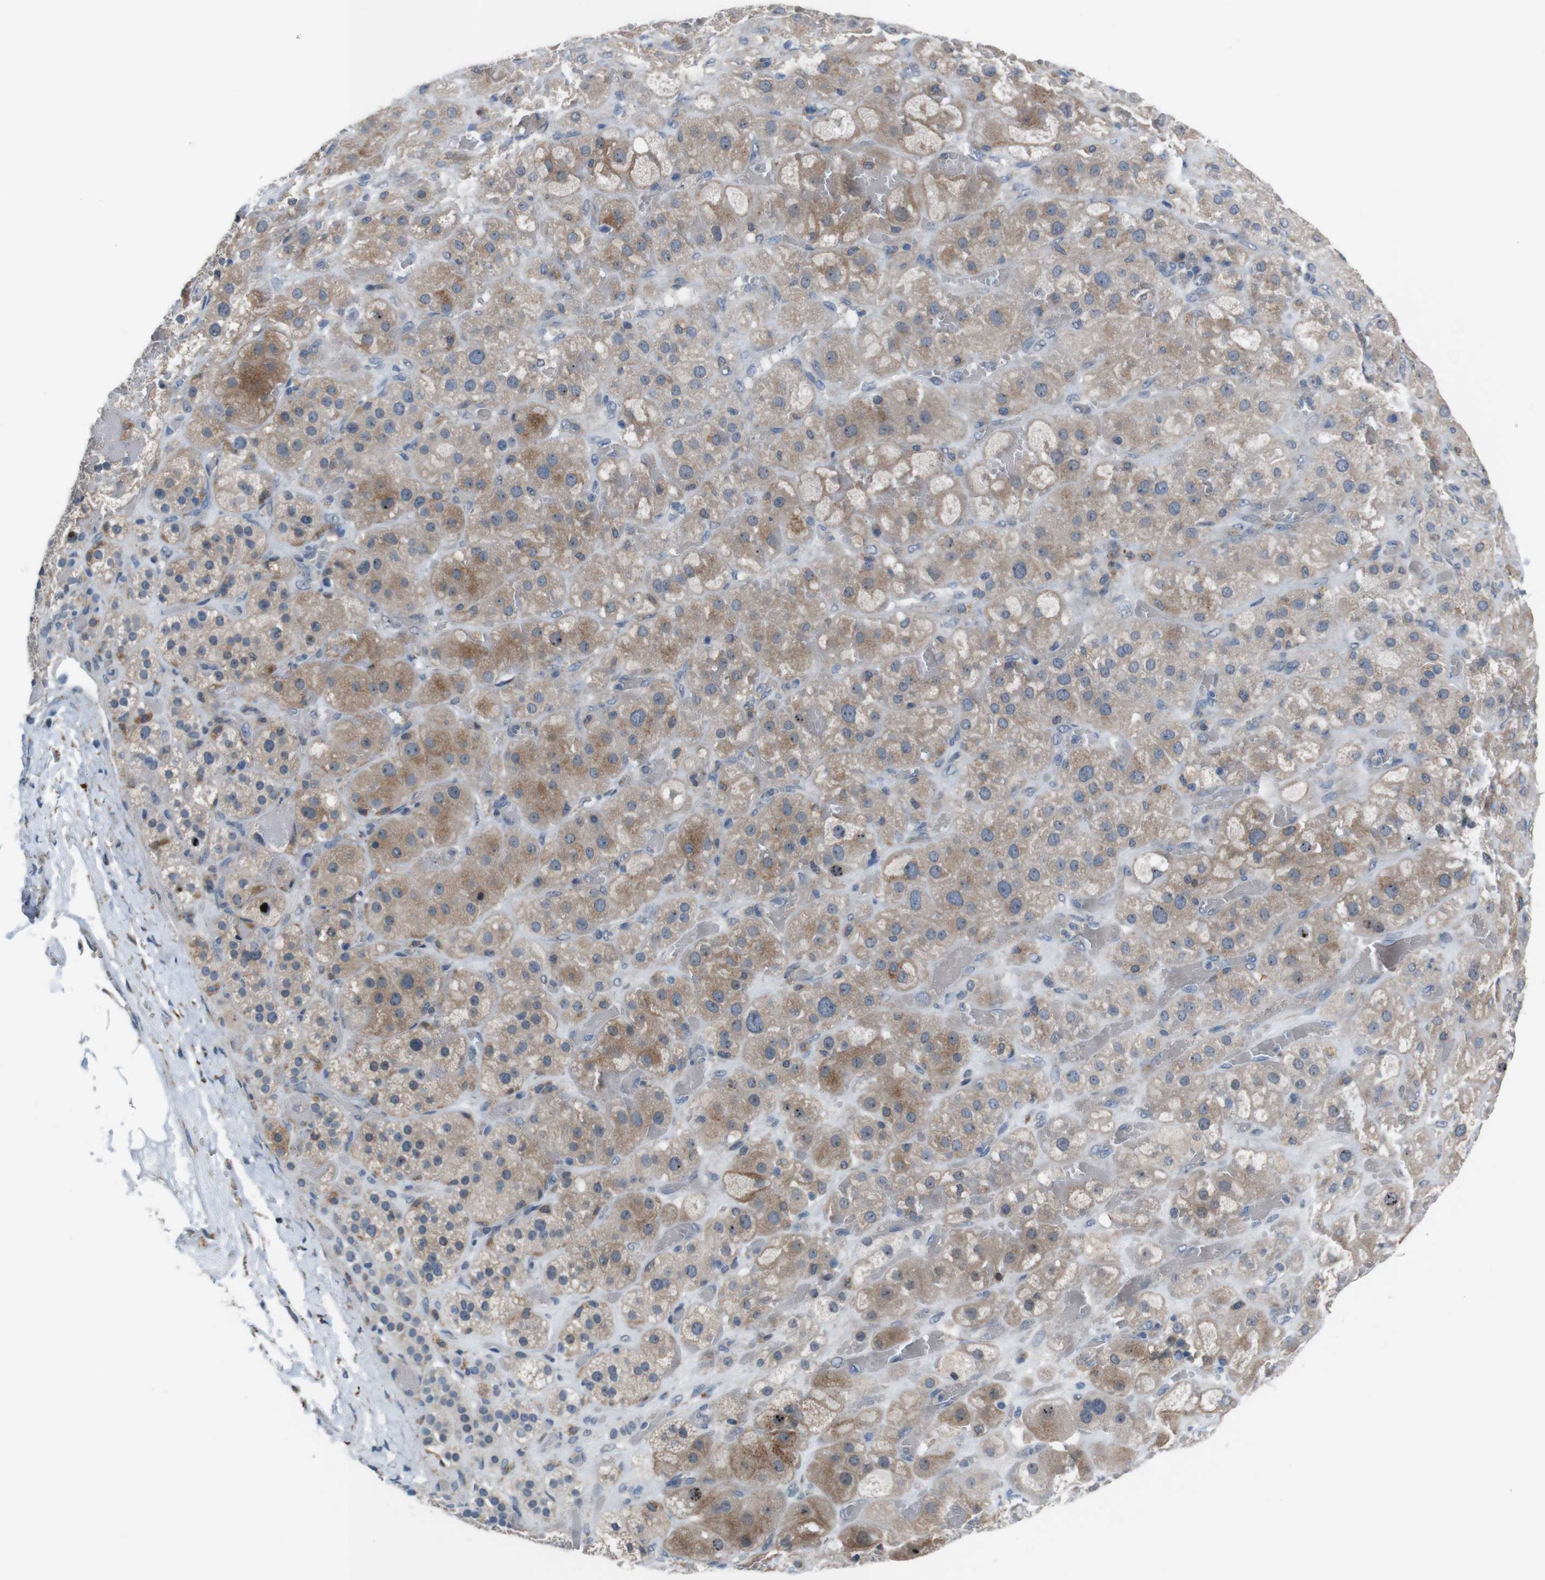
{"staining": {"intensity": "moderate", "quantity": "25%-75%", "location": "cytoplasmic/membranous"}, "tissue": "adrenal gland", "cell_type": "Glandular cells", "image_type": "normal", "snomed": [{"axis": "morphology", "description": "Normal tissue, NOS"}, {"axis": "topography", "description": "Adrenal gland"}], "caption": "Immunohistochemistry staining of normal adrenal gland, which demonstrates medium levels of moderate cytoplasmic/membranous positivity in about 25%-75% of glandular cells indicating moderate cytoplasmic/membranous protein expression. The staining was performed using DAB (brown) for protein detection and nuclei were counterstained in hematoxylin (blue).", "gene": "CDH22", "patient": {"sex": "female", "age": 47}}